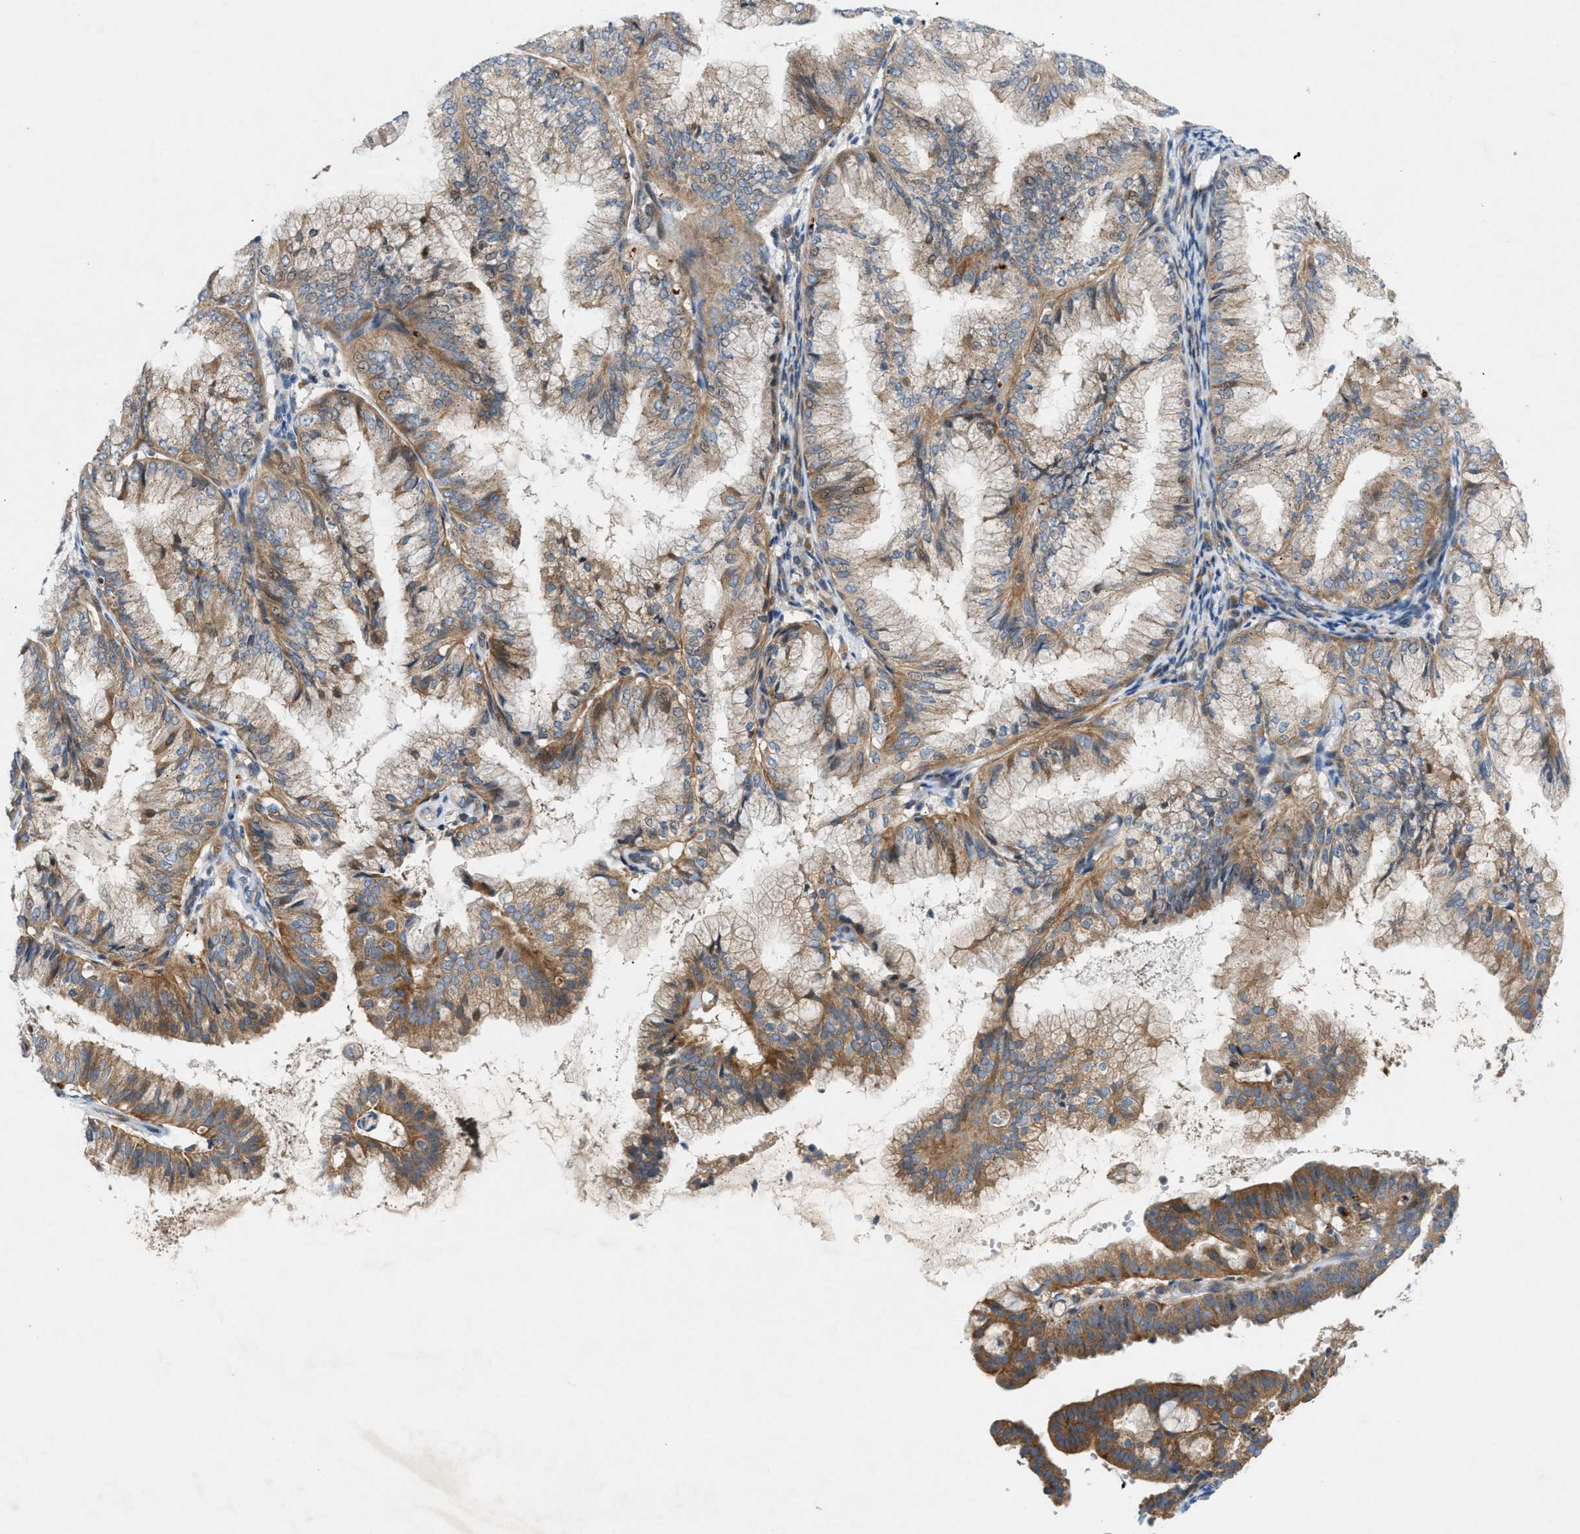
{"staining": {"intensity": "moderate", "quantity": ">75%", "location": "cytoplasmic/membranous"}, "tissue": "endometrial cancer", "cell_type": "Tumor cells", "image_type": "cancer", "snomed": [{"axis": "morphology", "description": "Adenocarcinoma, NOS"}, {"axis": "topography", "description": "Endometrium"}], "caption": "Protein analysis of adenocarcinoma (endometrial) tissue exhibits moderate cytoplasmic/membranous expression in approximately >75% of tumor cells.", "gene": "CYB5D1", "patient": {"sex": "female", "age": 63}}